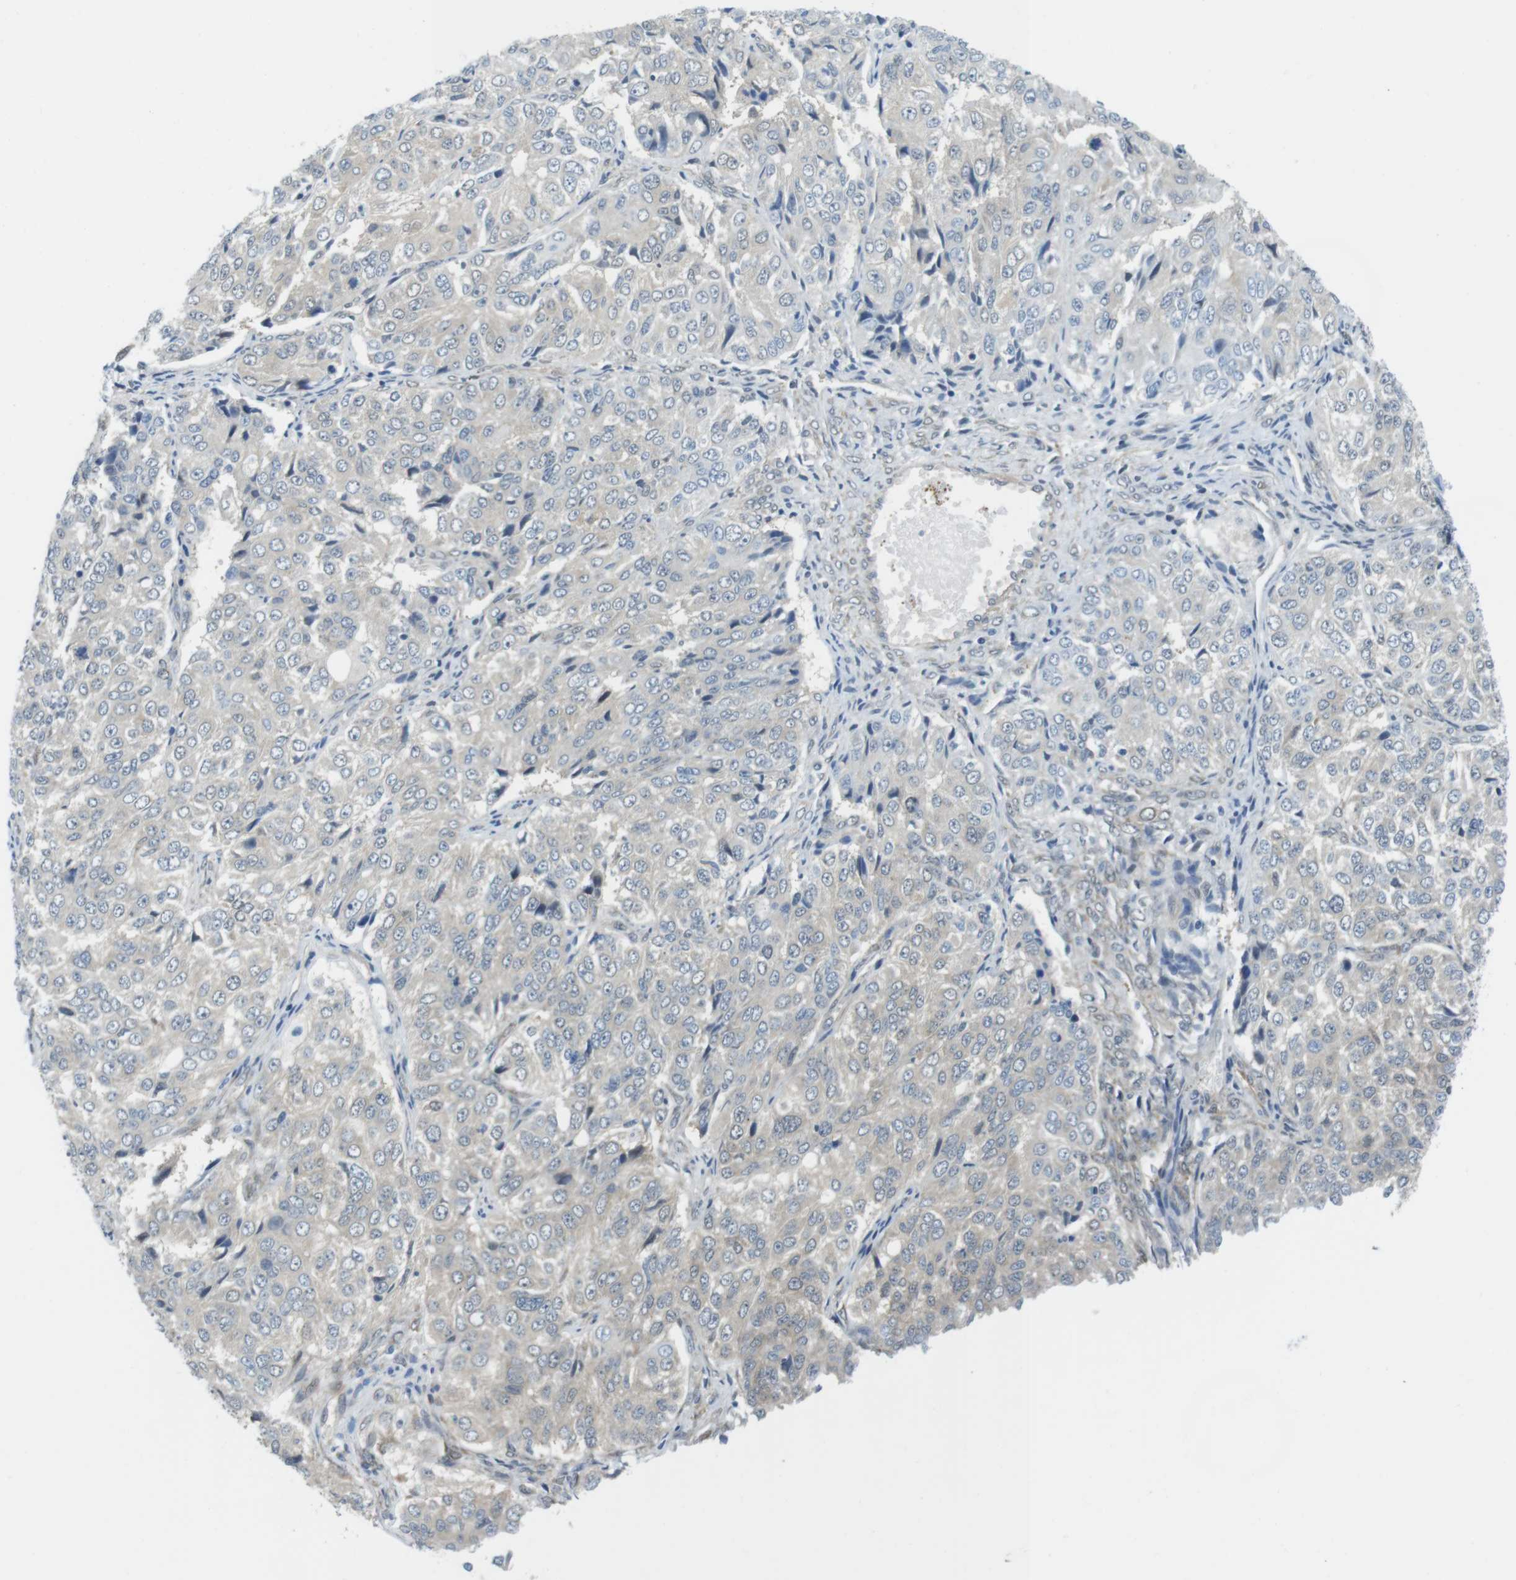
{"staining": {"intensity": "weak", "quantity": "<25%", "location": "cytoplasmic/membranous"}, "tissue": "ovarian cancer", "cell_type": "Tumor cells", "image_type": "cancer", "snomed": [{"axis": "morphology", "description": "Carcinoma, endometroid"}, {"axis": "topography", "description": "Ovary"}], "caption": "High power microscopy histopathology image of an IHC histopathology image of ovarian cancer, revealing no significant staining in tumor cells.", "gene": "CASP2", "patient": {"sex": "female", "age": 51}}